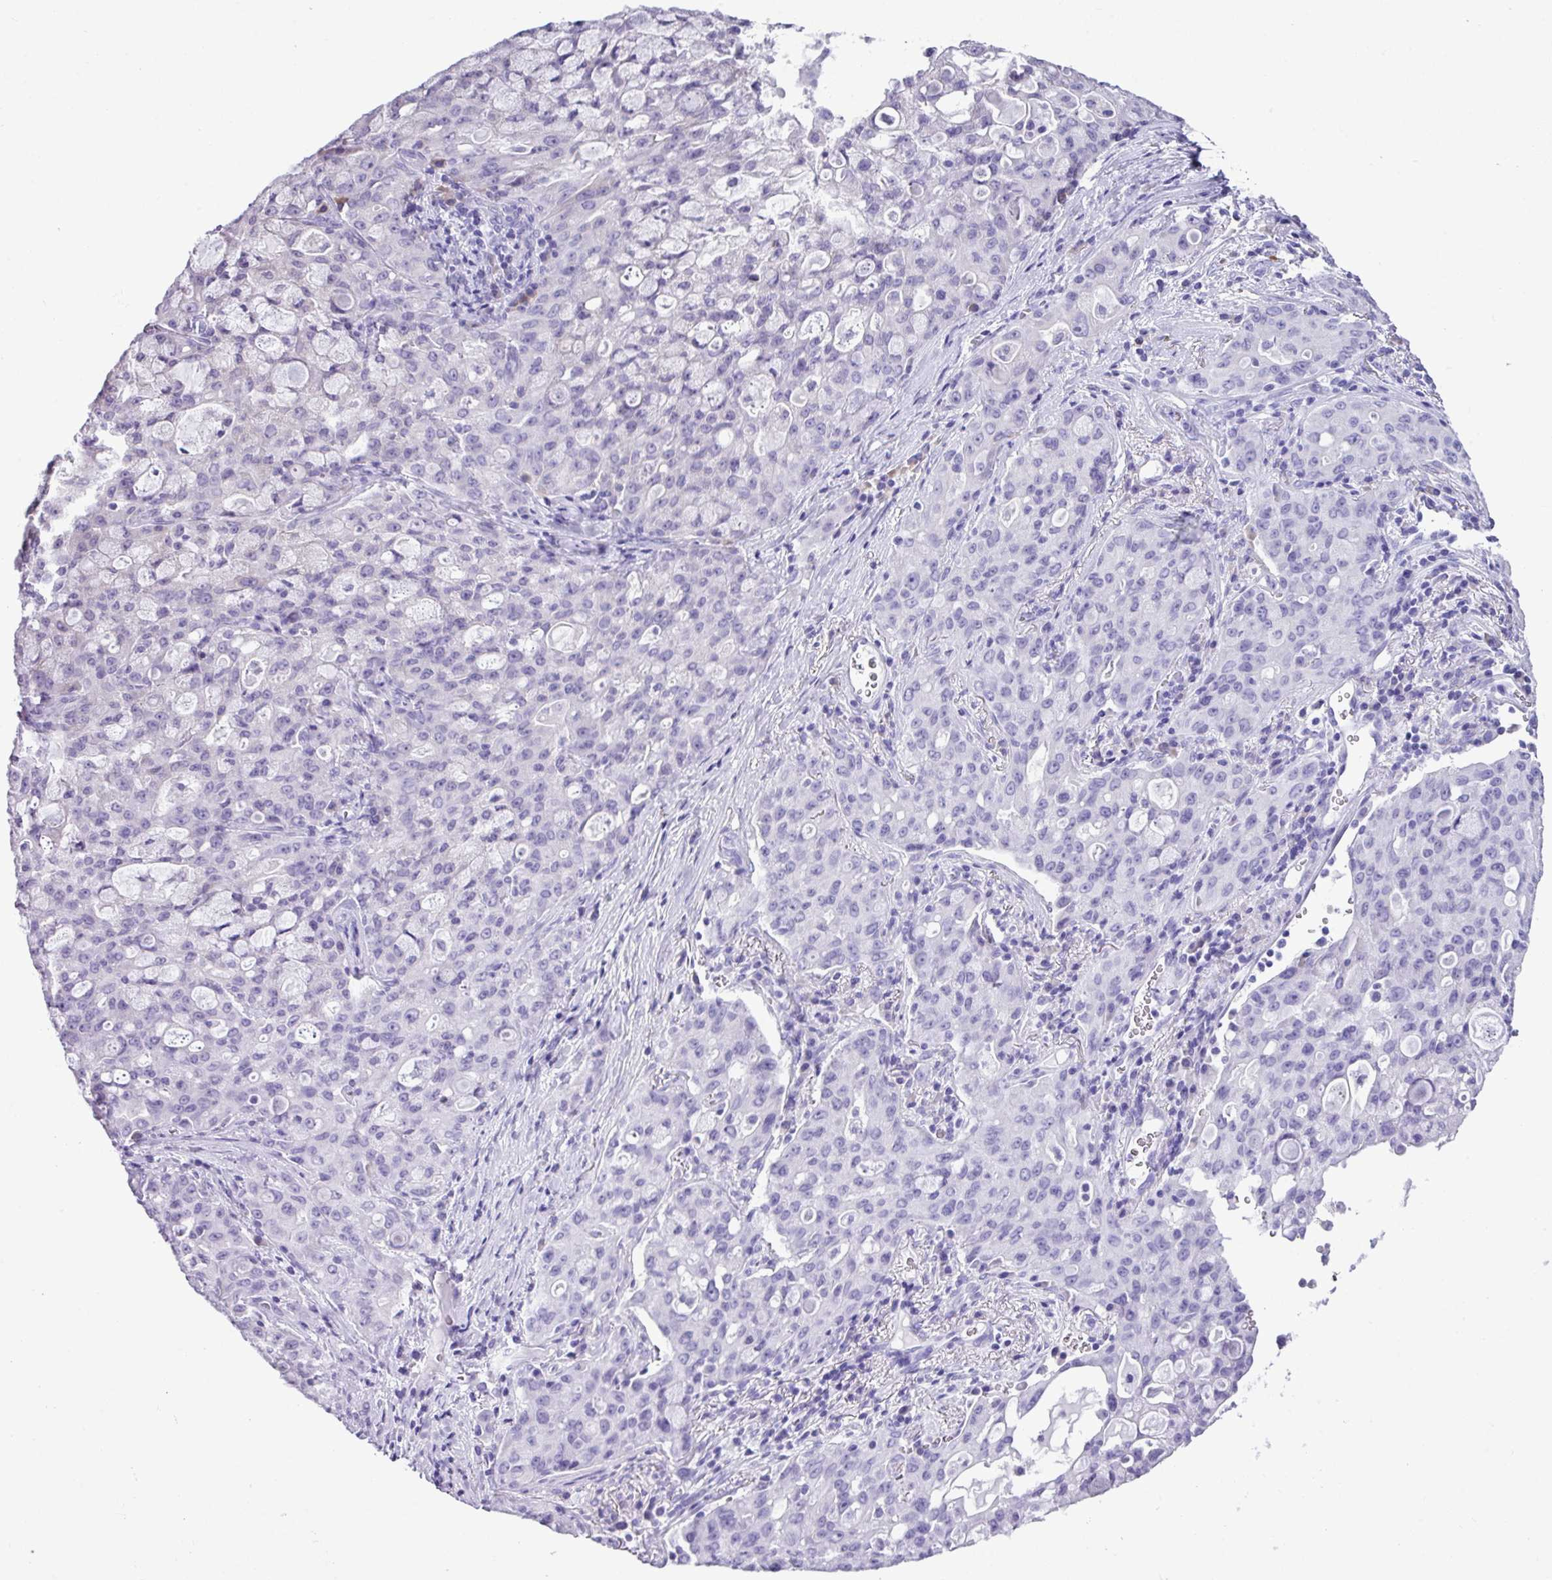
{"staining": {"intensity": "negative", "quantity": "none", "location": "none"}, "tissue": "lung cancer", "cell_type": "Tumor cells", "image_type": "cancer", "snomed": [{"axis": "morphology", "description": "Adenocarcinoma, NOS"}, {"axis": "topography", "description": "Lung"}], "caption": "An immunohistochemistry (IHC) image of lung adenocarcinoma is shown. There is no staining in tumor cells of lung adenocarcinoma.", "gene": "RGS21", "patient": {"sex": "female", "age": 44}}